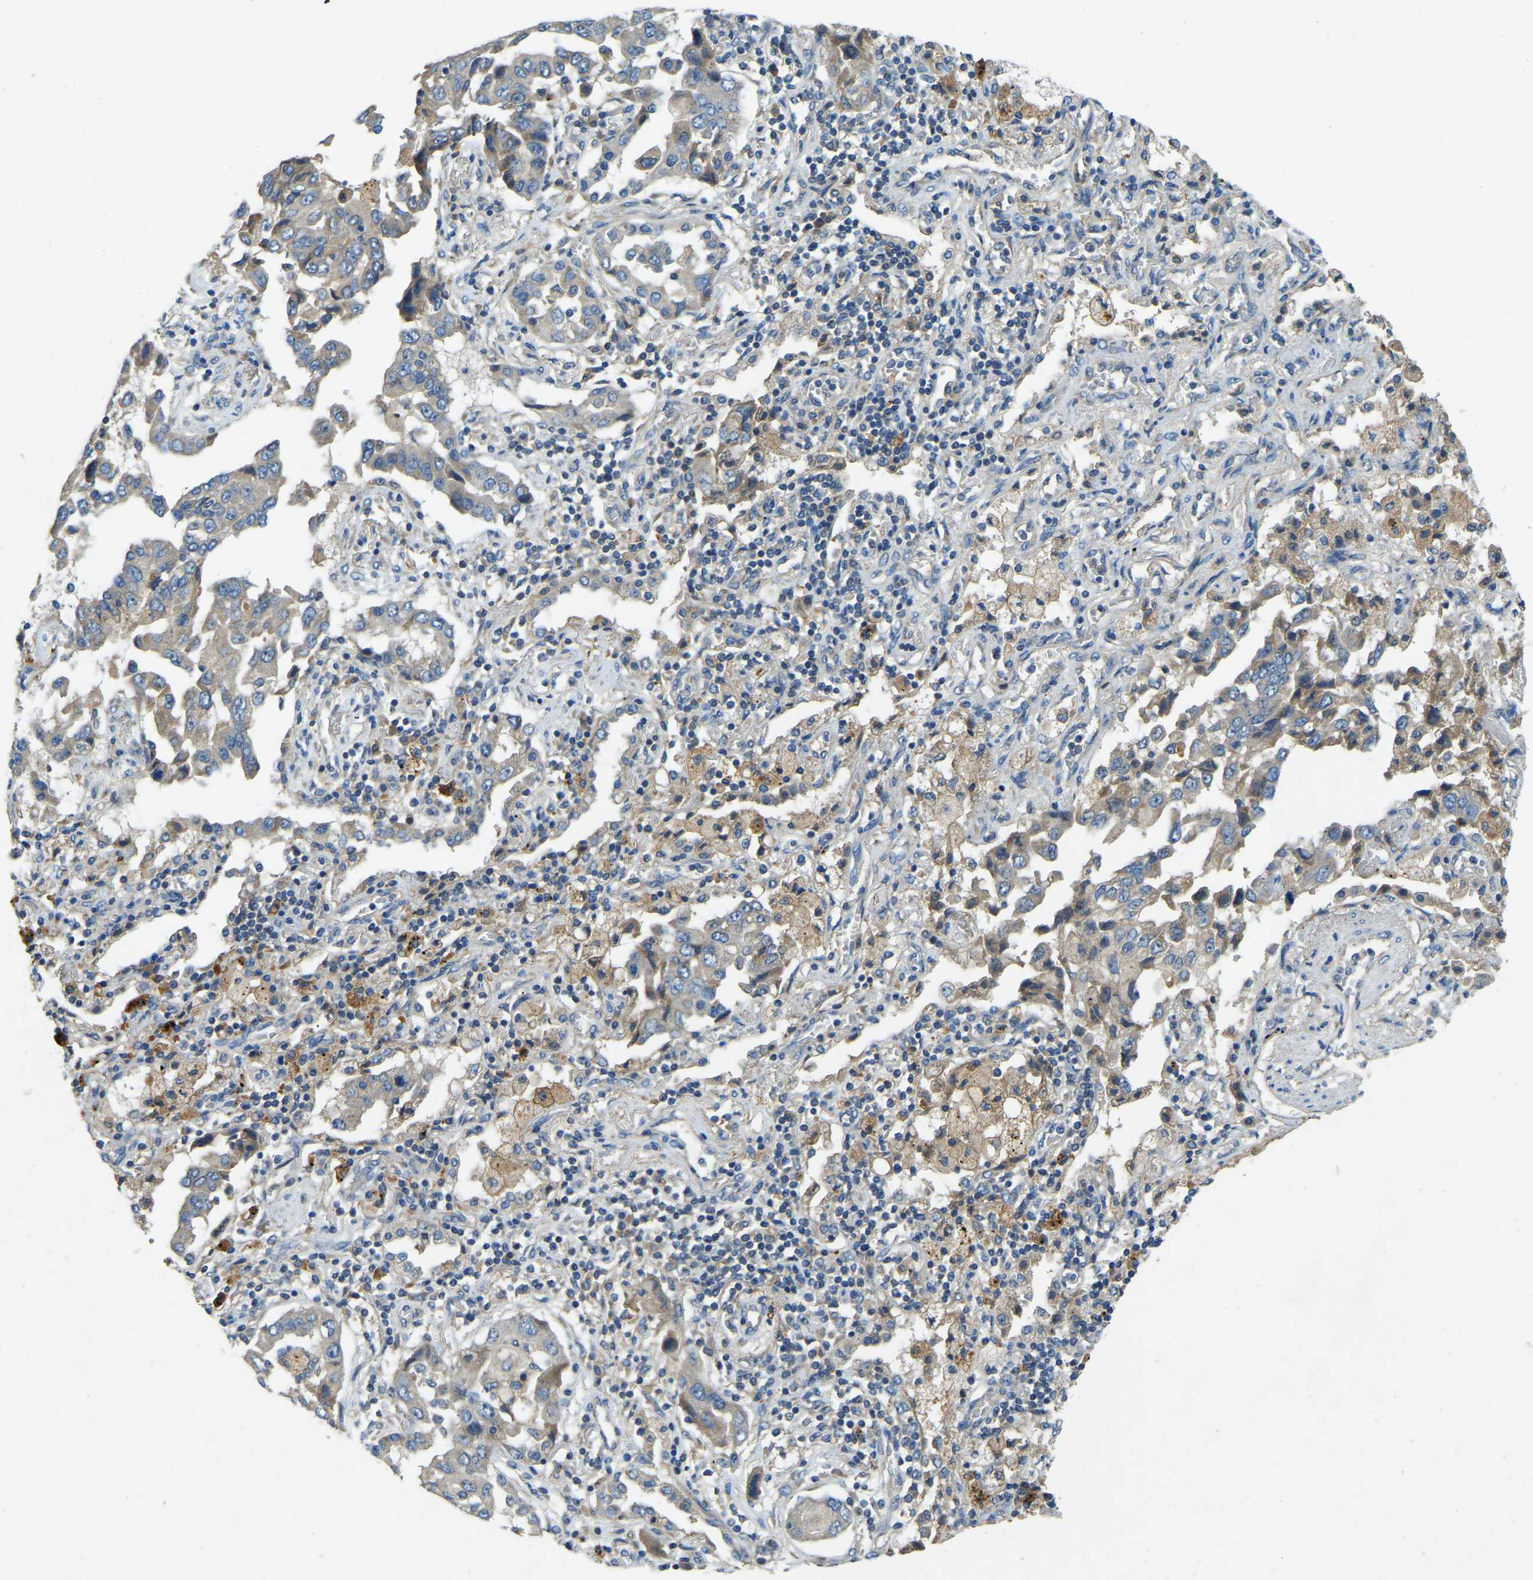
{"staining": {"intensity": "weak", "quantity": "<25%", "location": "cytoplasmic/membranous"}, "tissue": "lung cancer", "cell_type": "Tumor cells", "image_type": "cancer", "snomed": [{"axis": "morphology", "description": "Adenocarcinoma, NOS"}, {"axis": "topography", "description": "Lung"}], "caption": "Immunohistochemistry (IHC) histopathology image of human lung cancer stained for a protein (brown), which demonstrates no positivity in tumor cells. (Brightfield microscopy of DAB immunohistochemistry (IHC) at high magnification).", "gene": "ATP8B1", "patient": {"sex": "female", "age": 65}}